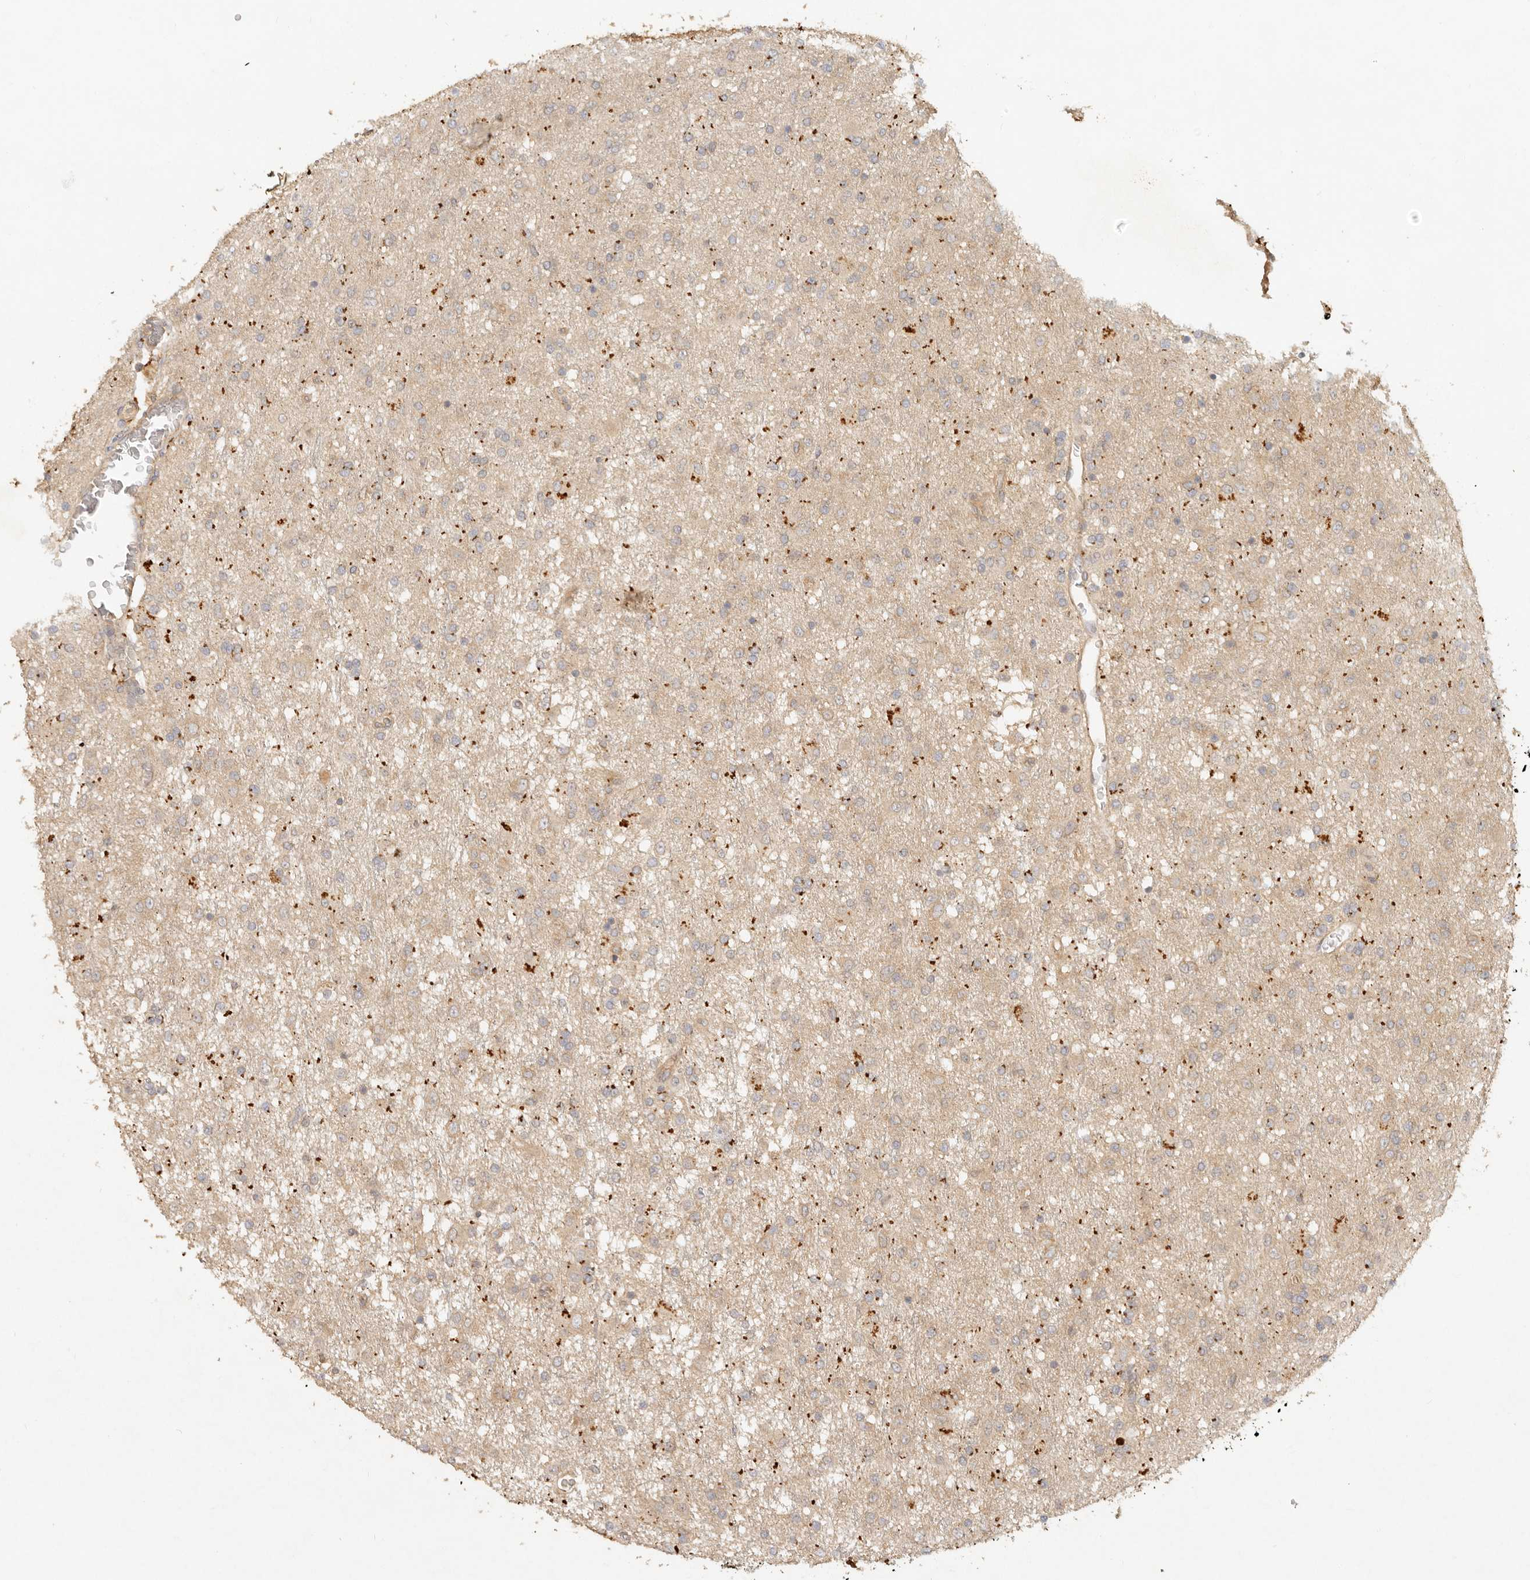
{"staining": {"intensity": "weak", "quantity": ">75%", "location": "cytoplasmic/membranous"}, "tissue": "glioma", "cell_type": "Tumor cells", "image_type": "cancer", "snomed": [{"axis": "morphology", "description": "Glioma, malignant, Low grade"}, {"axis": "topography", "description": "Brain"}], "caption": "Immunohistochemistry (IHC) (DAB) staining of human glioma demonstrates weak cytoplasmic/membranous protein expression in about >75% of tumor cells. (DAB (3,3'-diaminobenzidine) IHC with brightfield microscopy, high magnification).", "gene": "HECTD3", "patient": {"sex": "male", "age": 65}}